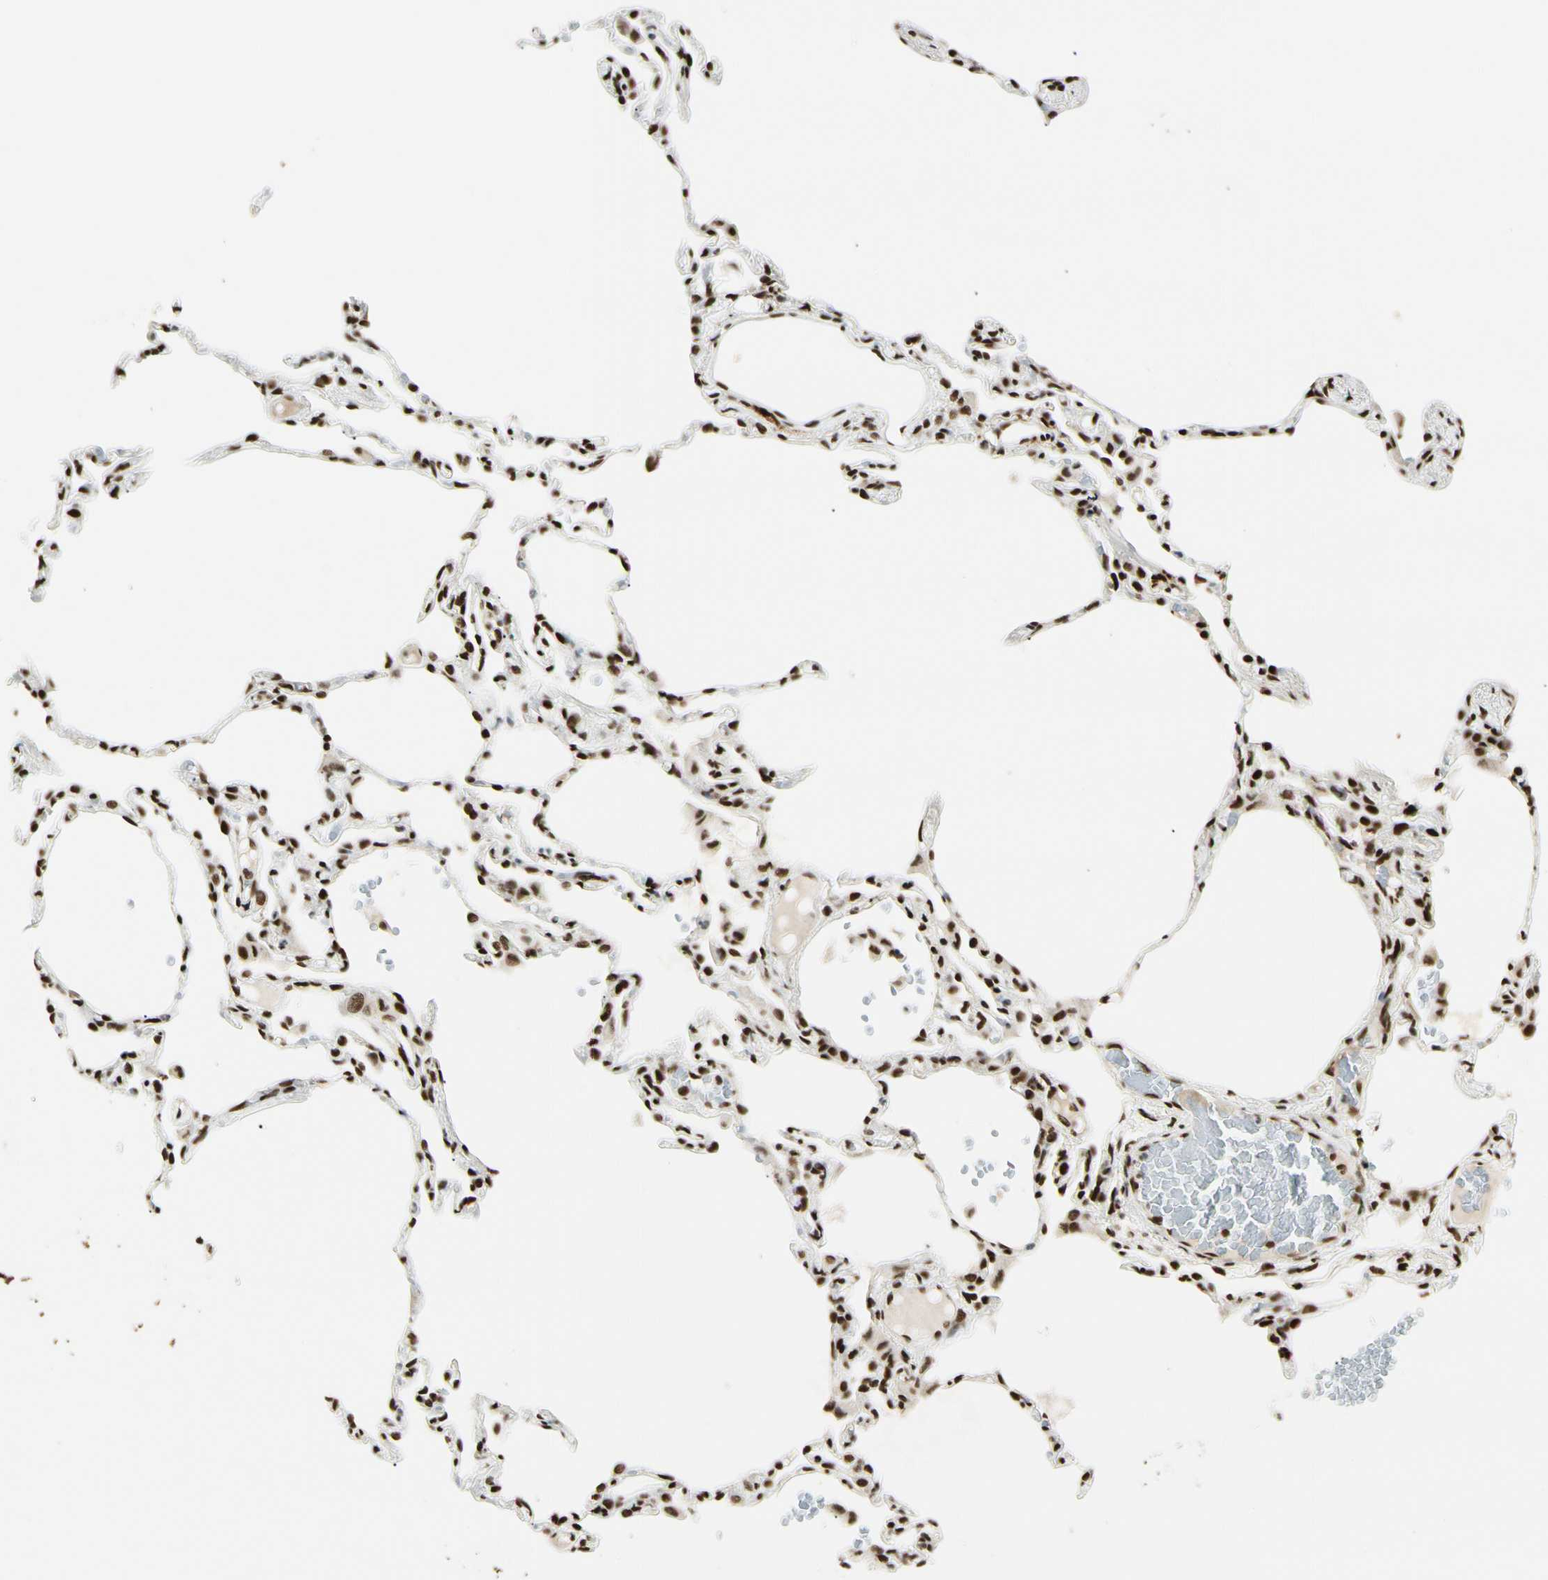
{"staining": {"intensity": "strong", "quantity": ">75%", "location": "nuclear"}, "tissue": "lung", "cell_type": "Alveolar cells", "image_type": "normal", "snomed": [{"axis": "morphology", "description": "Normal tissue, NOS"}, {"axis": "topography", "description": "Lung"}], "caption": "This is a histology image of immunohistochemistry (IHC) staining of normal lung, which shows strong staining in the nuclear of alveolar cells.", "gene": "FUS", "patient": {"sex": "female", "age": 49}}